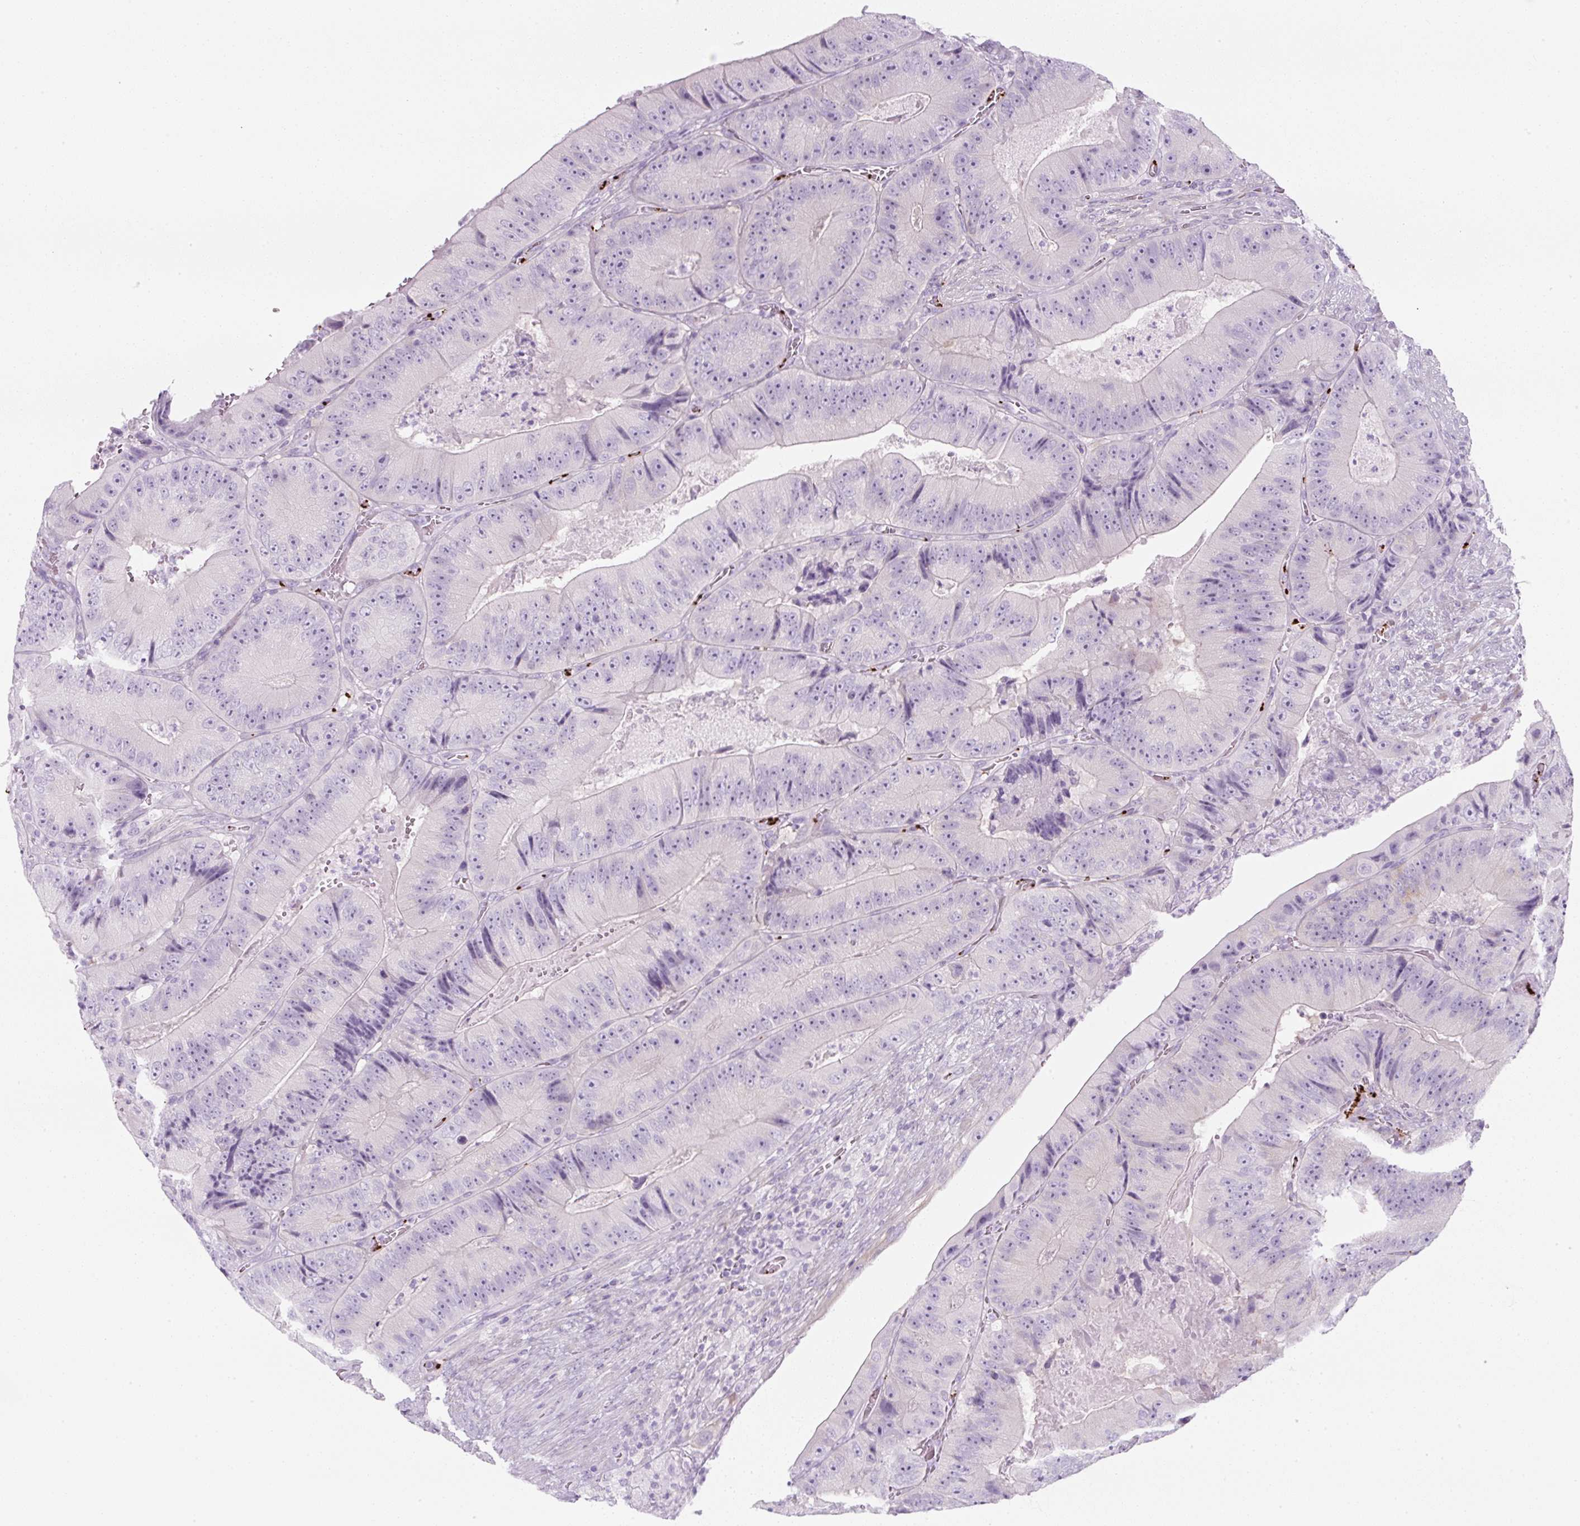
{"staining": {"intensity": "negative", "quantity": "none", "location": "none"}, "tissue": "colorectal cancer", "cell_type": "Tumor cells", "image_type": "cancer", "snomed": [{"axis": "morphology", "description": "Adenocarcinoma, NOS"}, {"axis": "topography", "description": "Colon"}], "caption": "IHC photomicrograph of neoplastic tissue: human colorectal cancer stained with DAB (3,3'-diaminobenzidine) exhibits no significant protein expression in tumor cells. The staining is performed using DAB (3,3'-diaminobenzidine) brown chromogen with nuclei counter-stained in using hematoxylin.", "gene": "PF4V1", "patient": {"sex": "female", "age": 86}}